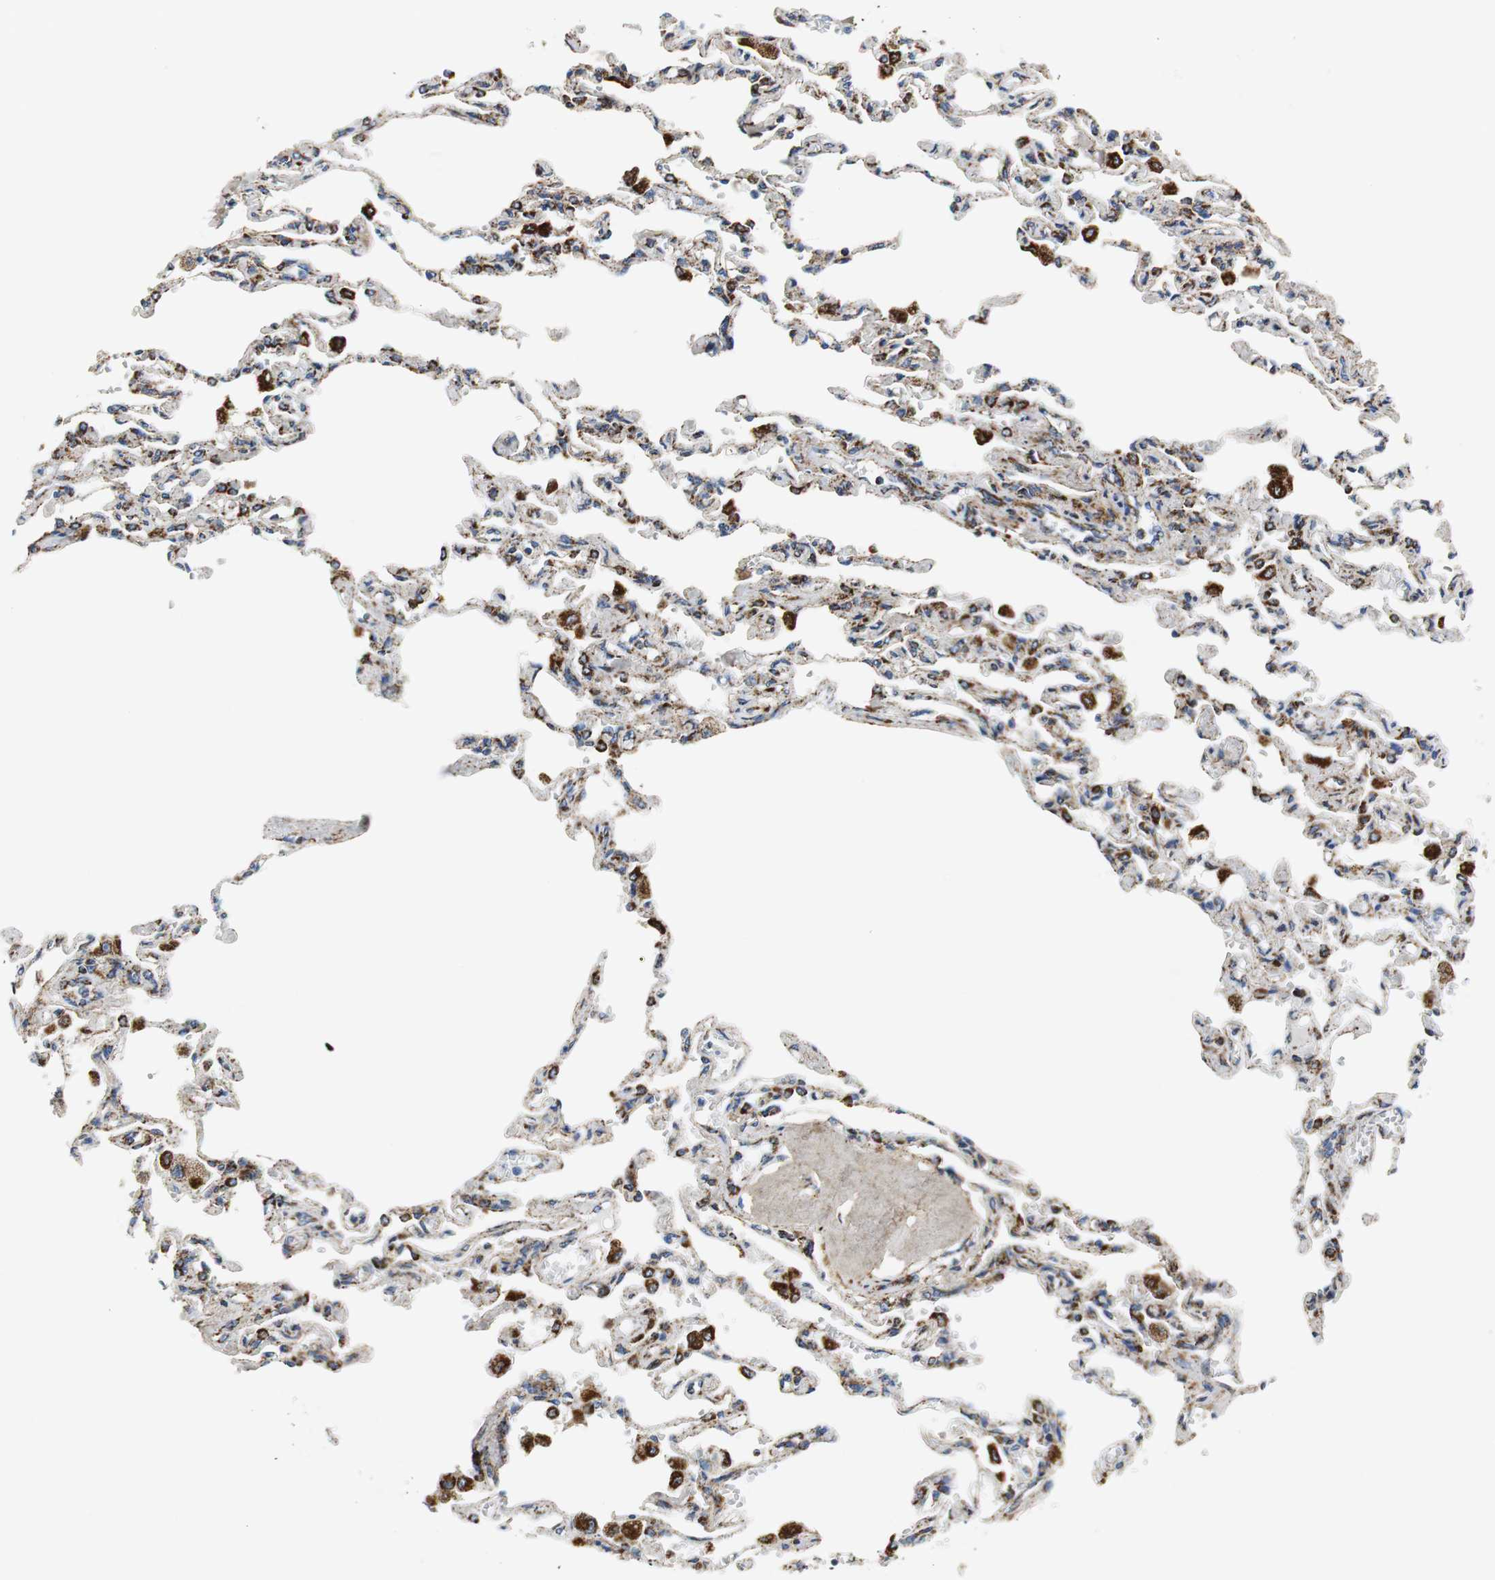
{"staining": {"intensity": "strong", "quantity": "<25%", "location": "cytoplasmic/membranous"}, "tissue": "lung", "cell_type": "Alveolar cells", "image_type": "normal", "snomed": [{"axis": "morphology", "description": "Normal tissue, NOS"}, {"axis": "topography", "description": "Lung"}], "caption": "Lung stained with DAB immunohistochemistry shows medium levels of strong cytoplasmic/membranous positivity in about <25% of alveolar cells.", "gene": "C1QTNF7", "patient": {"sex": "male", "age": 21}}